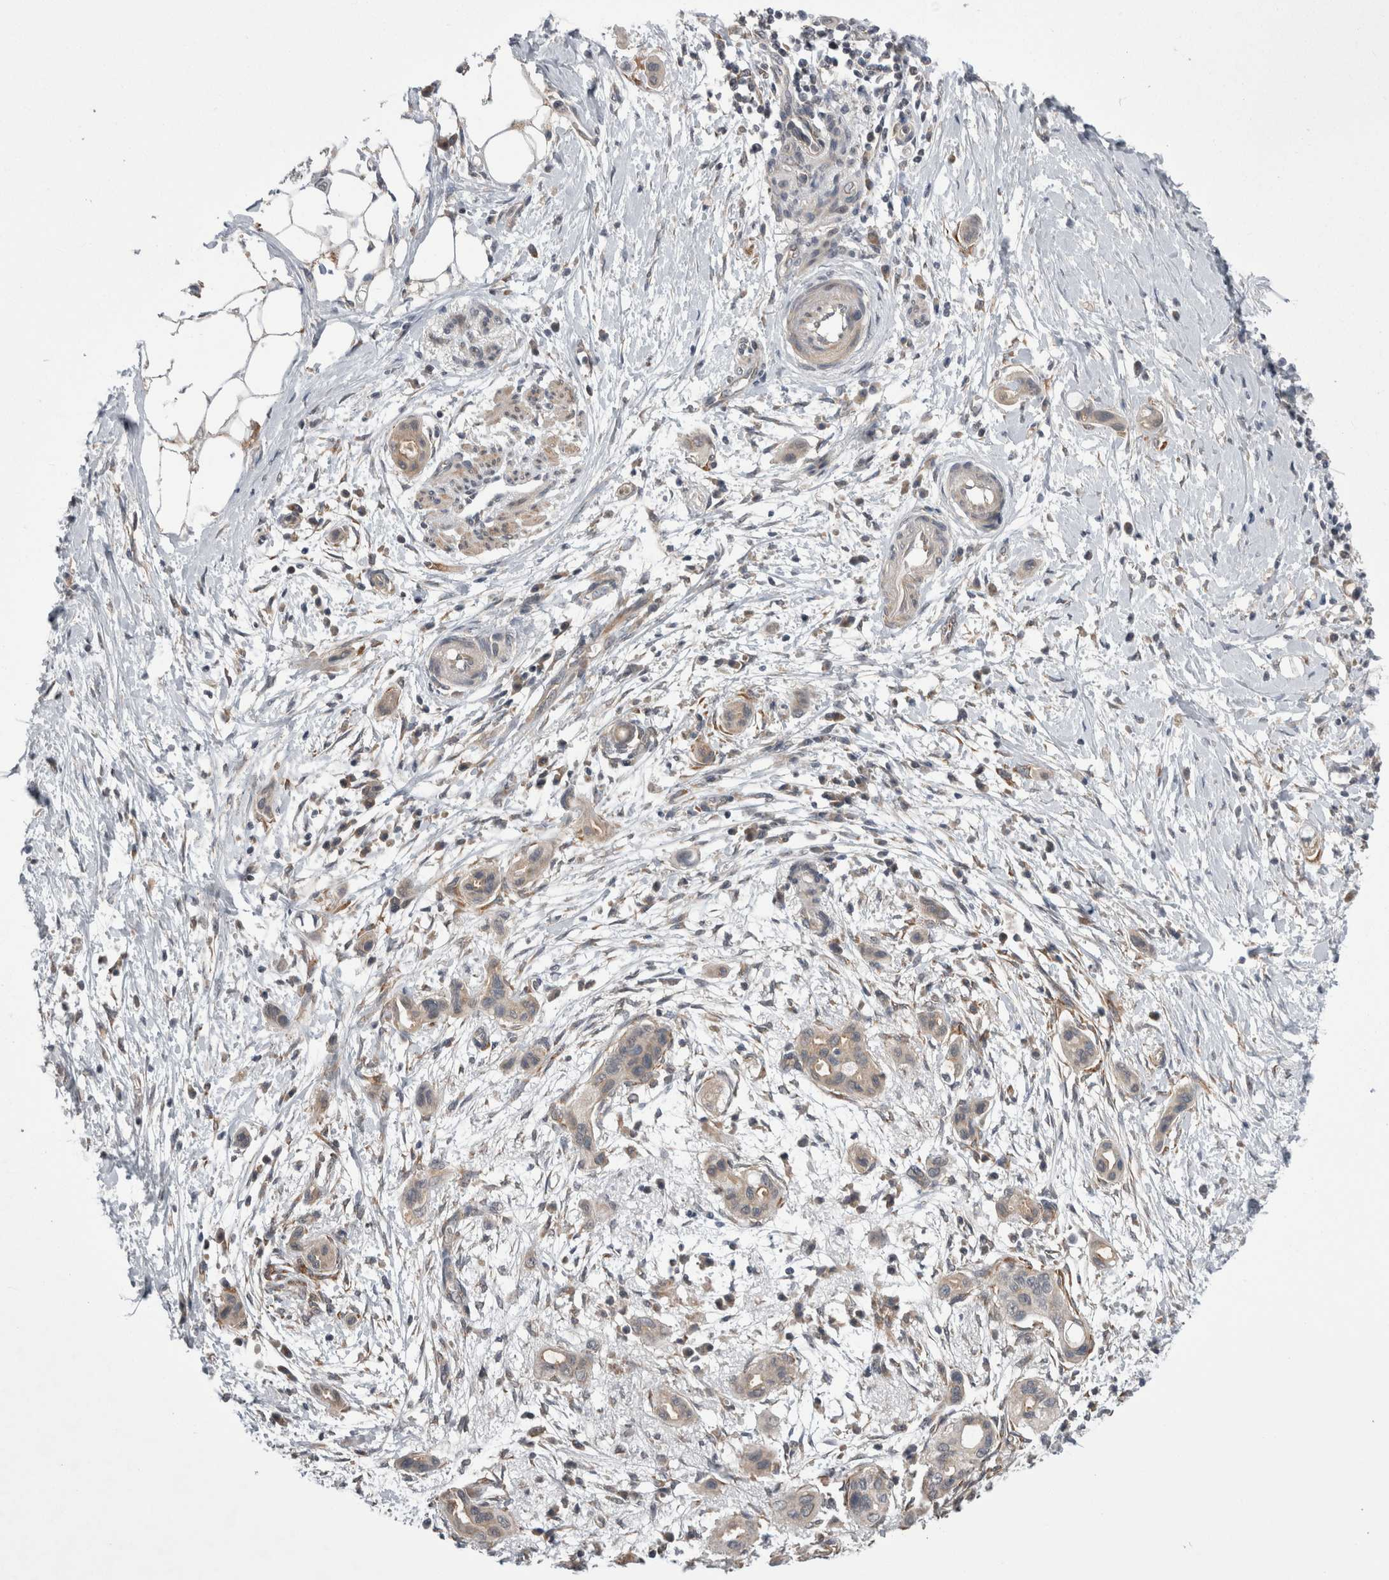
{"staining": {"intensity": "weak", "quantity": "<25%", "location": "cytoplasmic/membranous"}, "tissue": "pancreatic cancer", "cell_type": "Tumor cells", "image_type": "cancer", "snomed": [{"axis": "morphology", "description": "Adenocarcinoma, NOS"}, {"axis": "topography", "description": "Pancreas"}], "caption": "An image of human pancreatic cancer is negative for staining in tumor cells.", "gene": "ARHGAP29", "patient": {"sex": "male", "age": 59}}